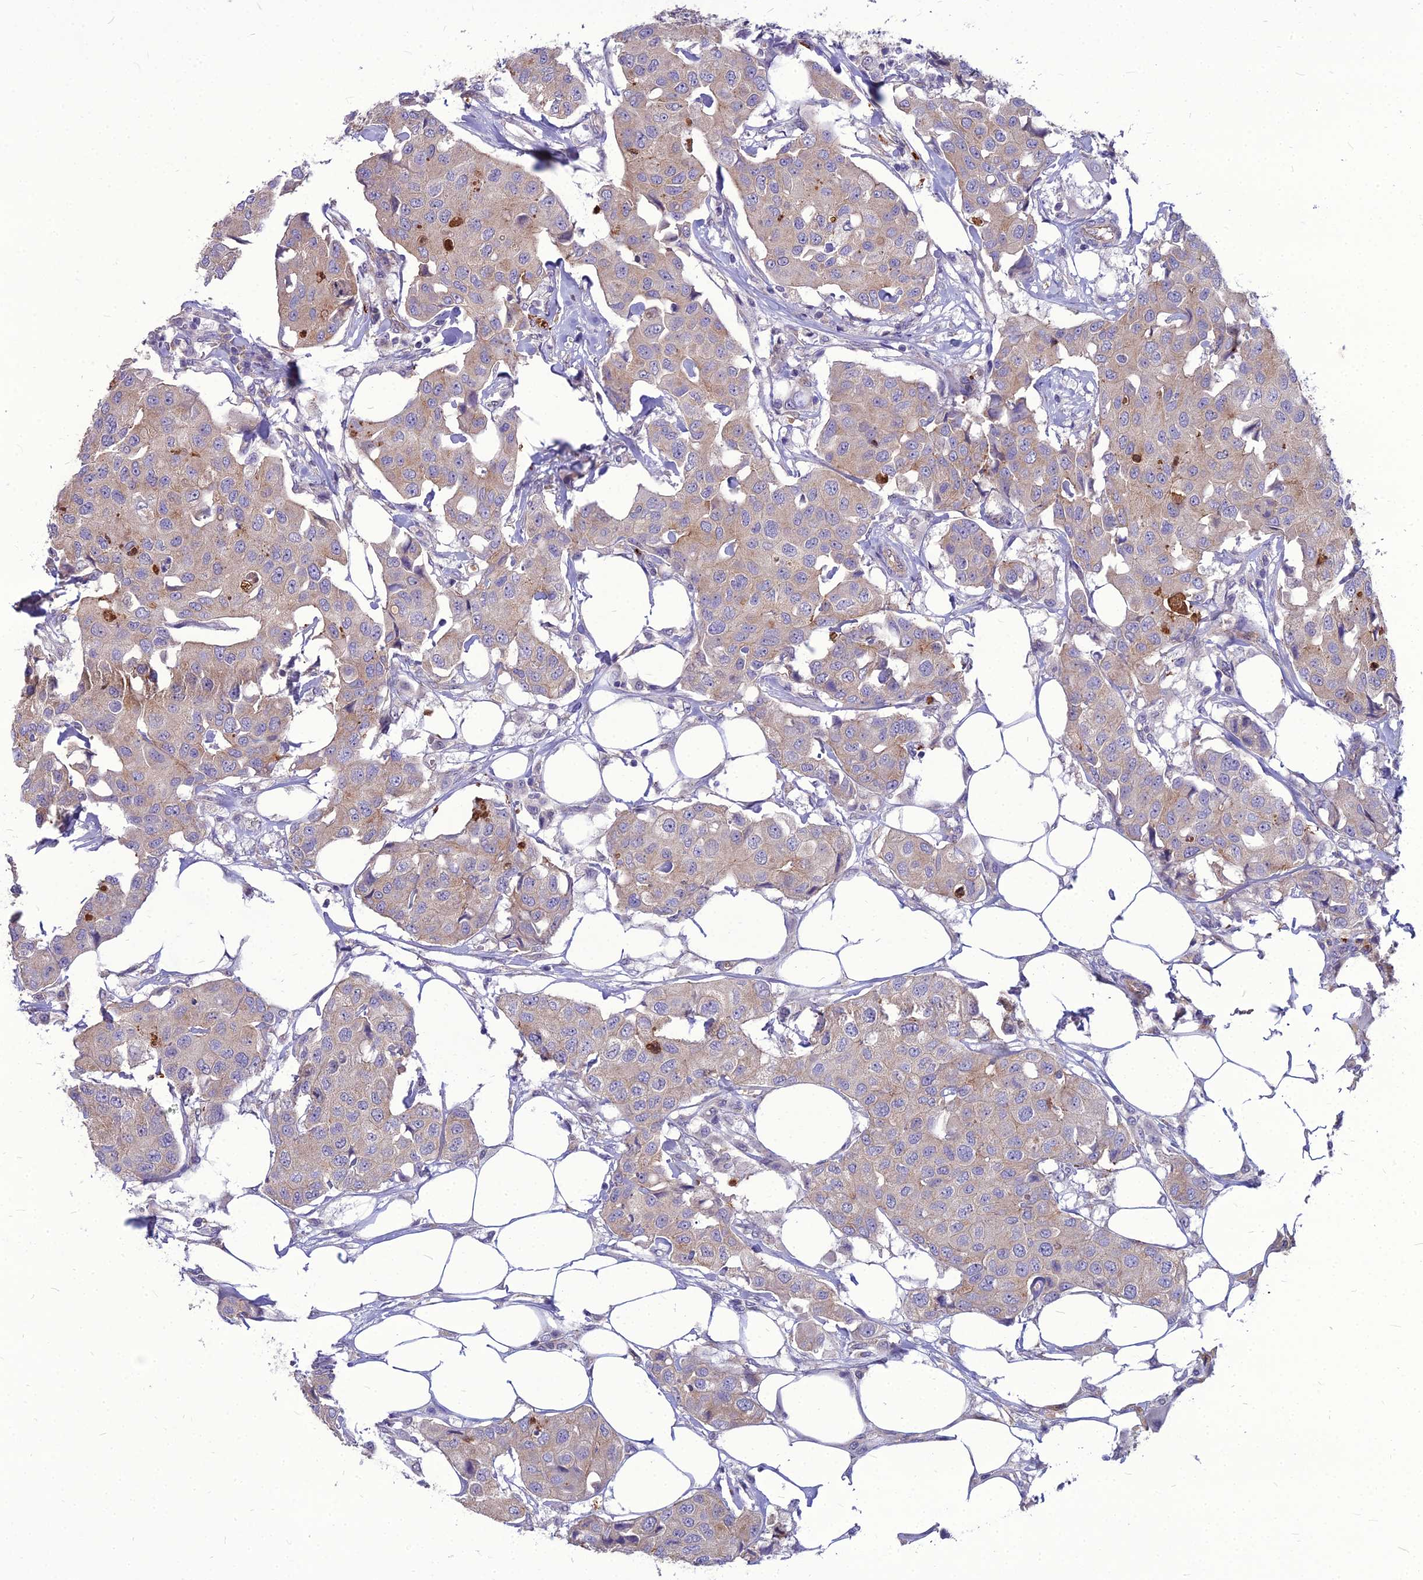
{"staining": {"intensity": "weak", "quantity": "<25%", "location": "cytoplasmic/membranous"}, "tissue": "breast cancer", "cell_type": "Tumor cells", "image_type": "cancer", "snomed": [{"axis": "morphology", "description": "Duct carcinoma"}, {"axis": "topography", "description": "Breast"}], "caption": "IHC image of breast cancer stained for a protein (brown), which demonstrates no staining in tumor cells.", "gene": "PCED1B", "patient": {"sex": "female", "age": 80}}